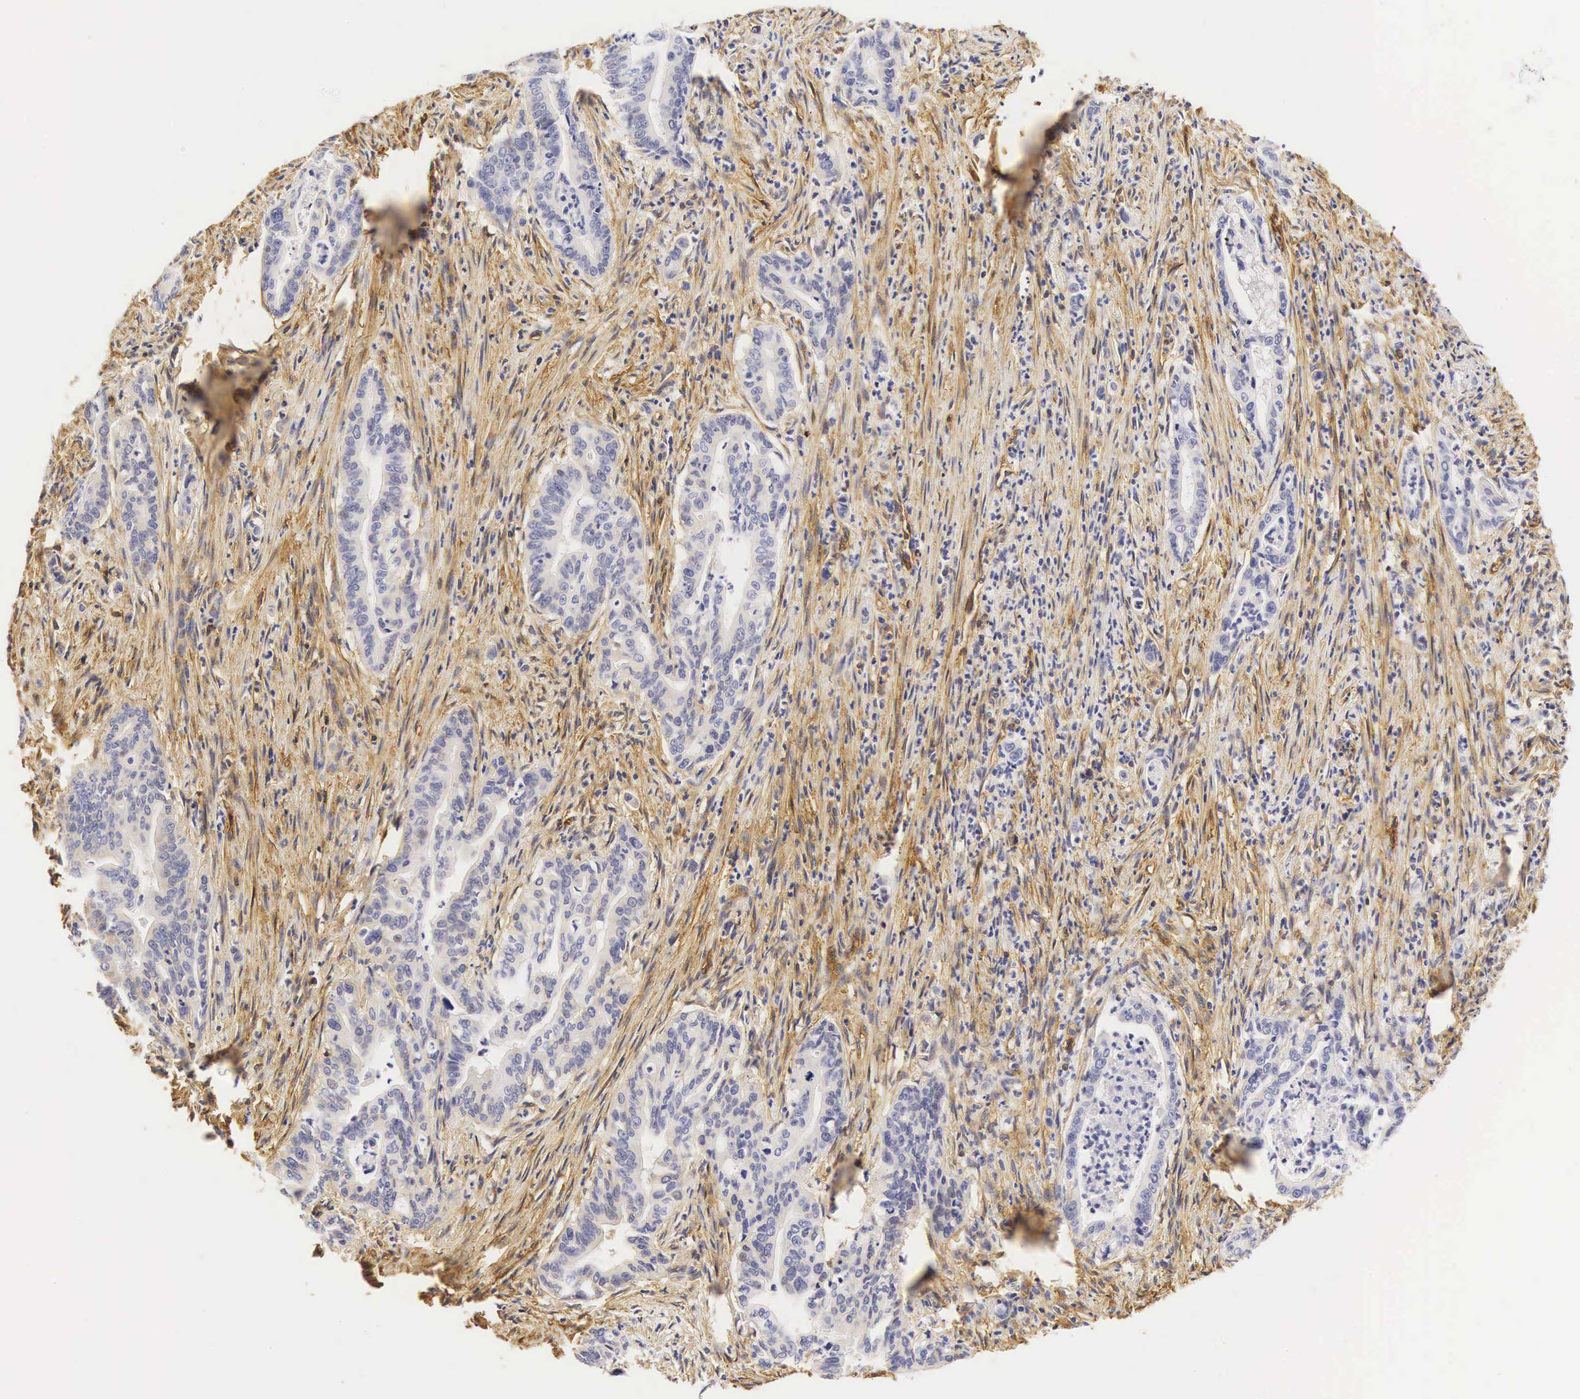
{"staining": {"intensity": "negative", "quantity": "none", "location": "none"}, "tissue": "stomach cancer", "cell_type": "Tumor cells", "image_type": "cancer", "snomed": [{"axis": "morphology", "description": "Adenocarcinoma, NOS"}, {"axis": "topography", "description": "Stomach"}], "caption": "This is an immunohistochemistry (IHC) histopathology image of stomach cancer. There is no expression in tumor cells.", "gene": "CD99", "patient": {"sex": "female", "age": 76}}